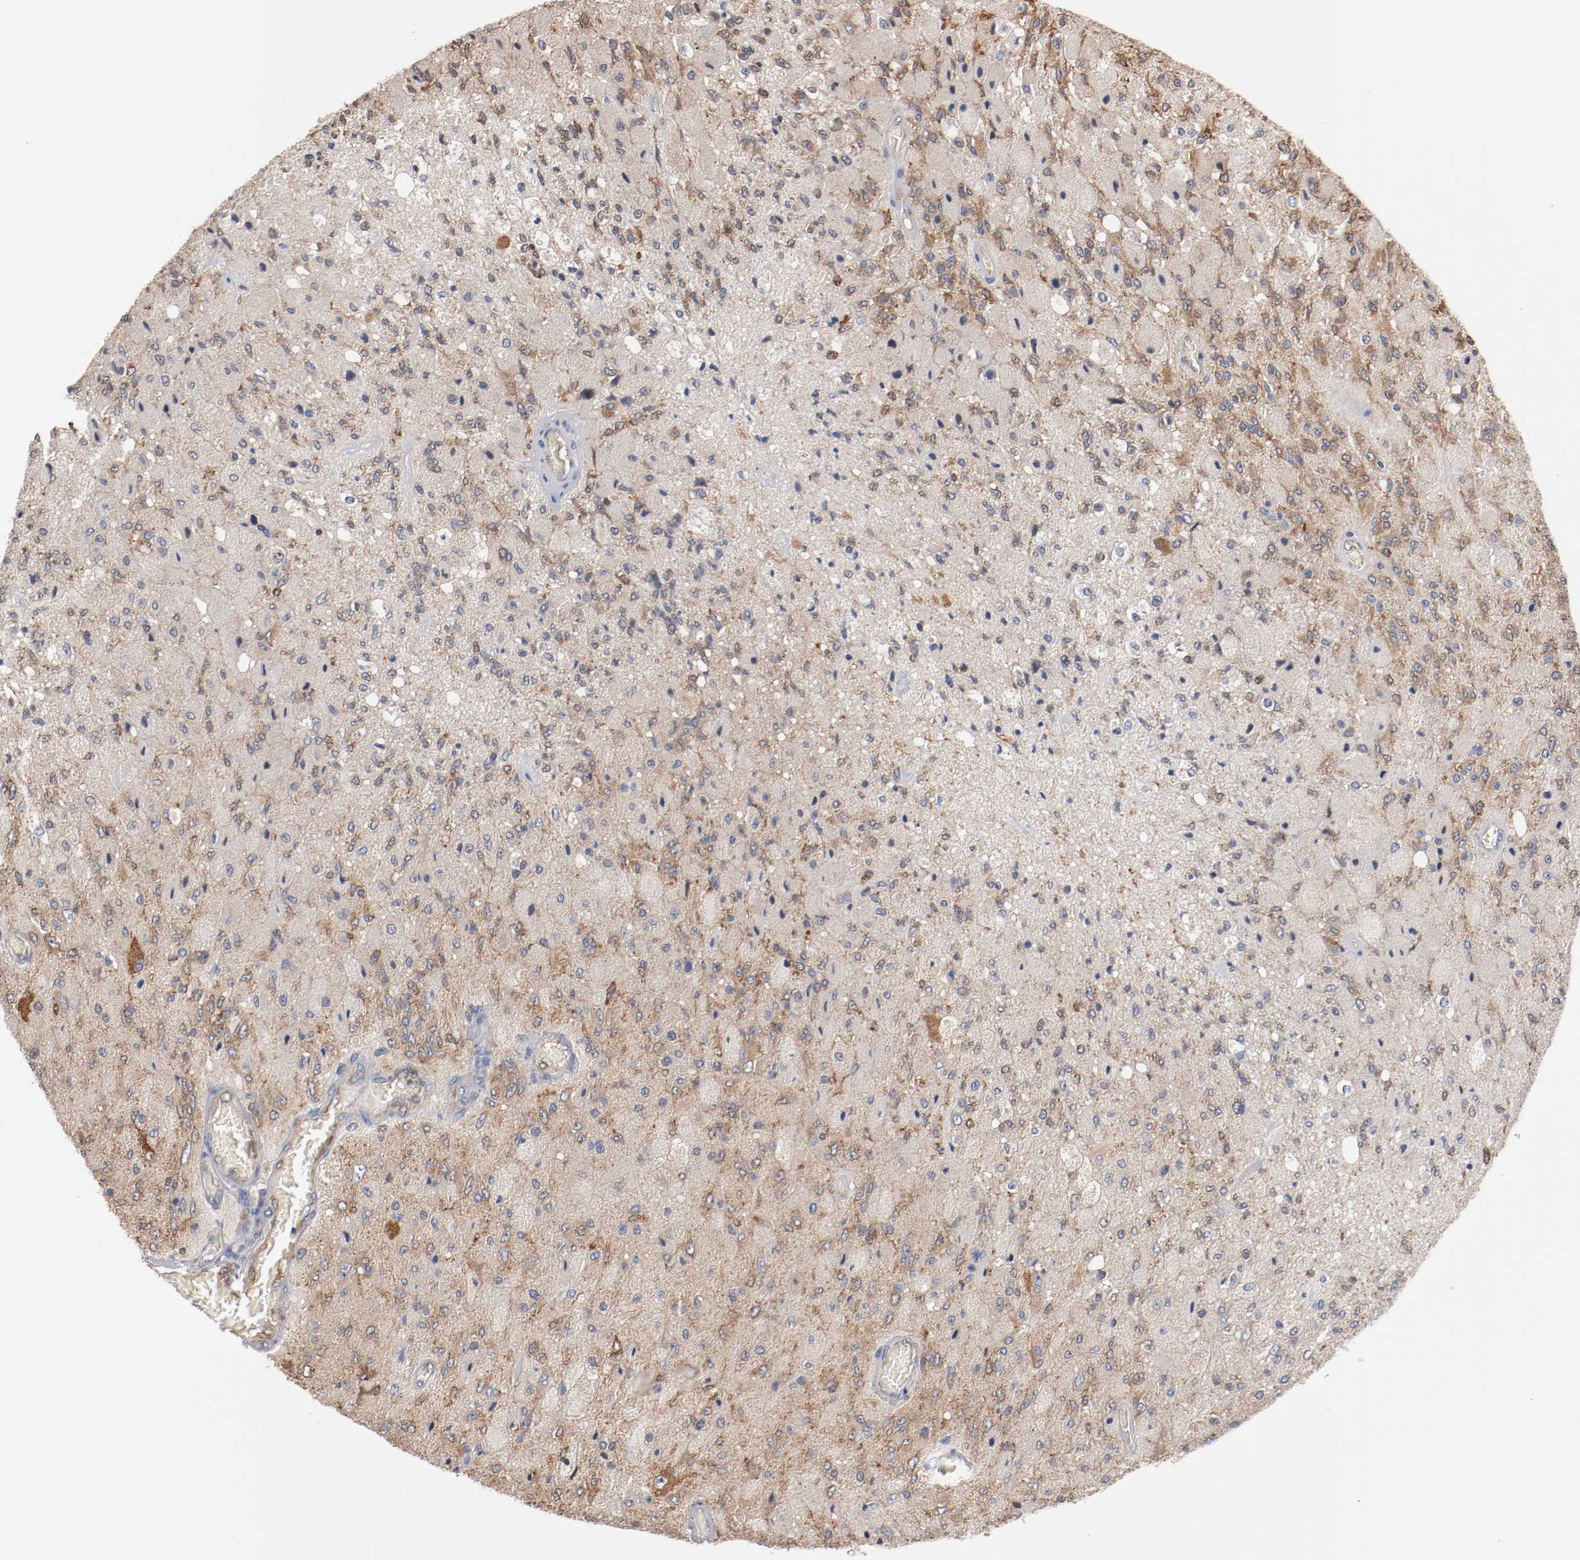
{"staining": {"intensity": "moderate", "quantity": "<25%", "location": "cytoplasmic/membranous"}, "tissue": "glioma", "cell_type": "Tumor cells", "image_type": "cancer", "snomed": [{"axis": "morphology", "description": "Normal tissue, NOS"}, {"axis": "morphology", "description": "Glioma, malignant, High grade"}, {"axis": "topography", "description": "Cerebral cortex"}], "caption": "A brown stain labels moderate cytoplasmic/membranous positivity of a protein in human malignant glioma (high-grade) tumor cells. (Brightfield microscopy of DAB IHC at high magnification).", "gene": "RNASE11", "patient": {"sex": "male", "age": 77}}